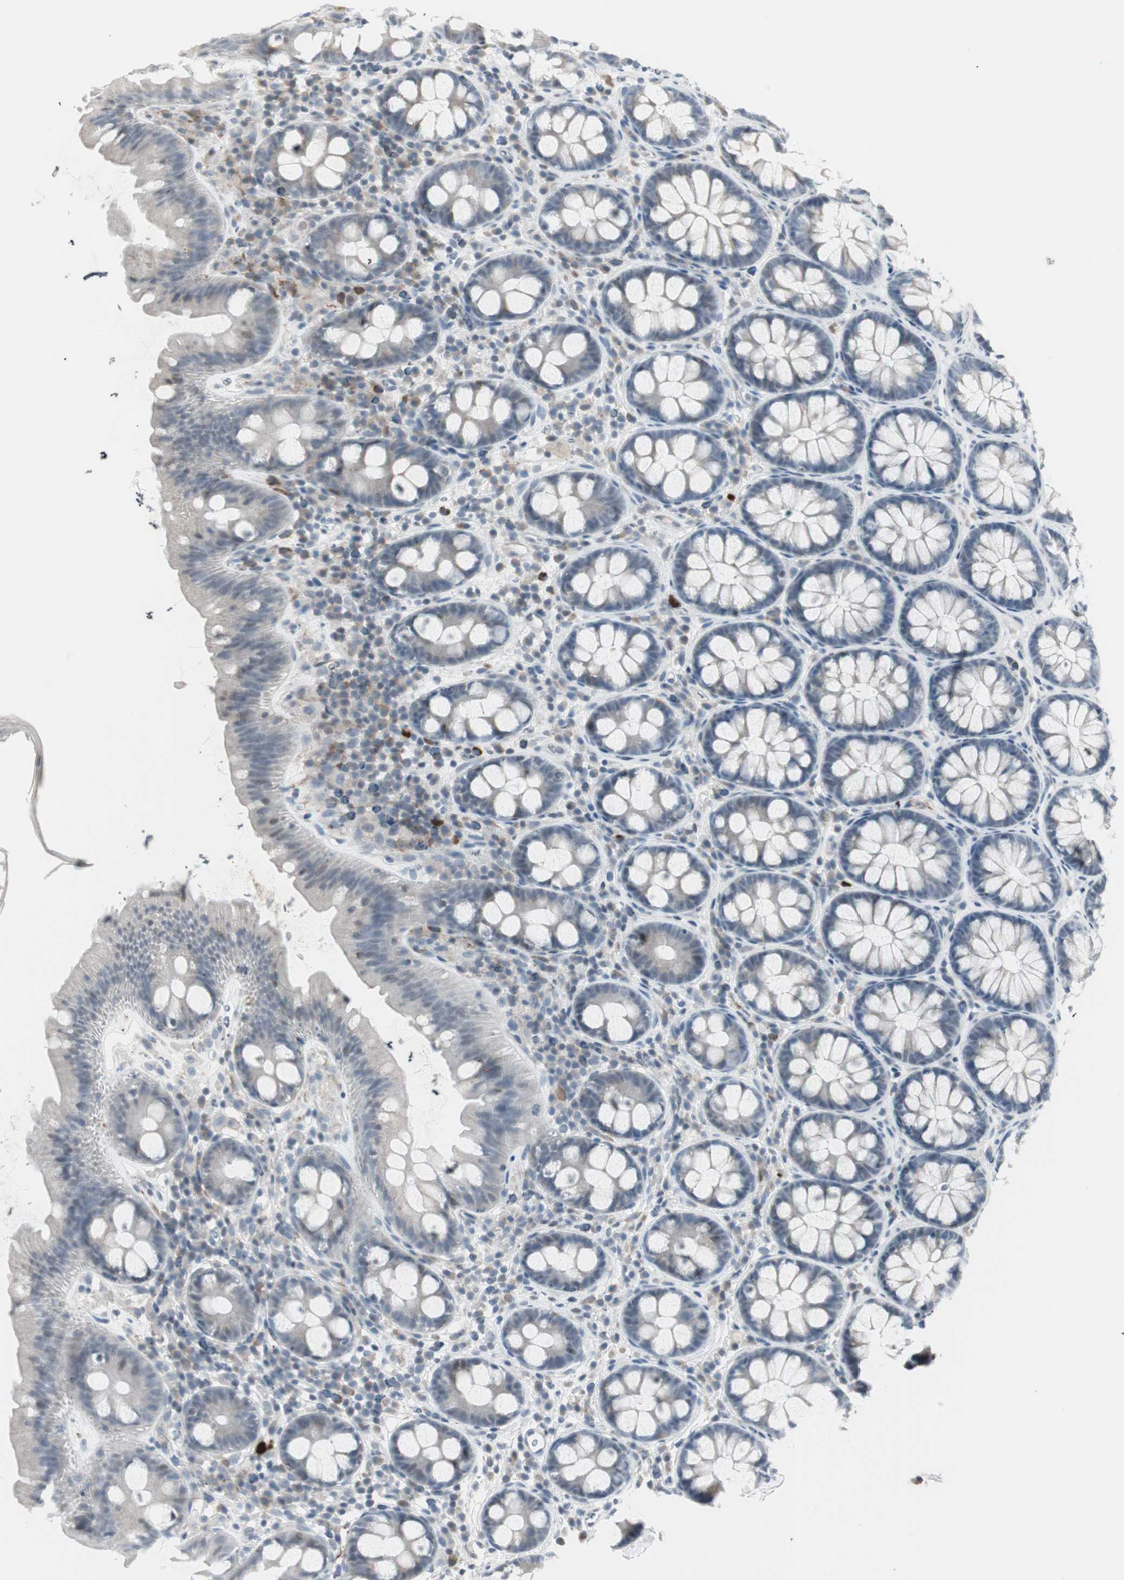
{"staining": {"intensity": "negative", "quantity": "none", "location": "none"}, "tissue": "colon", "cell_type": "Endothelial cells", "image_type": "normal", "snomed": [{"axis": "morphology", "description": "Normal tissue, NOS"}, {"axis": "topography", "description": "Colon"}], "caption": "Unremarkable colon was stained to show a protein in brown. There is no significant positivity in endothelial cells. (Brightfield microscopy of DAB immunohistochemistry (IHC) at high magnification).", "gene": "MAP4K4", "patient": {"sex": "female", "age": 80}}